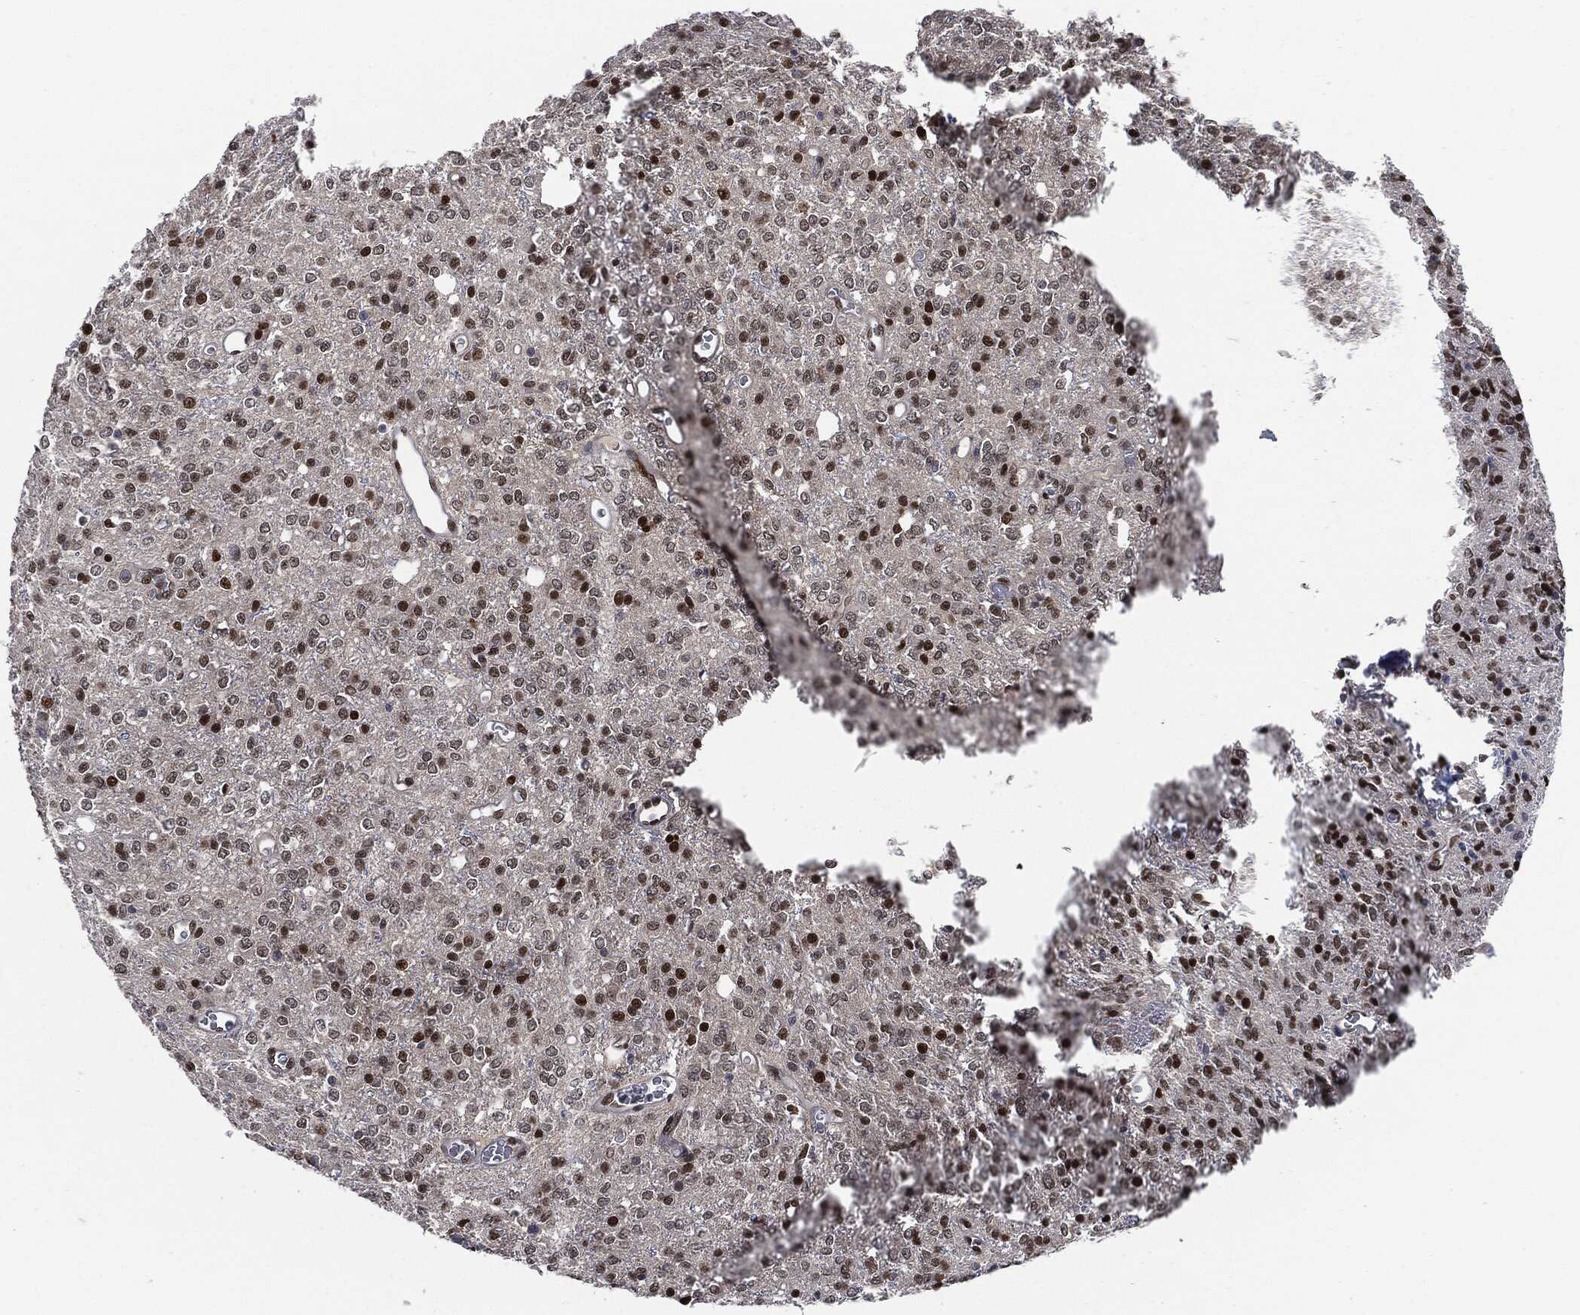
{"staining": {"intensity": "strong", "quantity": "<25%", "location": "nuclear"}, "tissue": "glioma", "cell_type": "Tumor cells", "image_type": "cancer", "snomed": [{"axis": "morphology", "description": "Glioma, malignant, Low grade"}, {"axis": "topography", "description": "Brain"}], "caption": "An image of human malignant glioma (low-grade) stained for a protein displays strong nuclear brown staining in tumor cells.", "gene": "PCNA", "patient": {"sex": "female", "age": 45}}